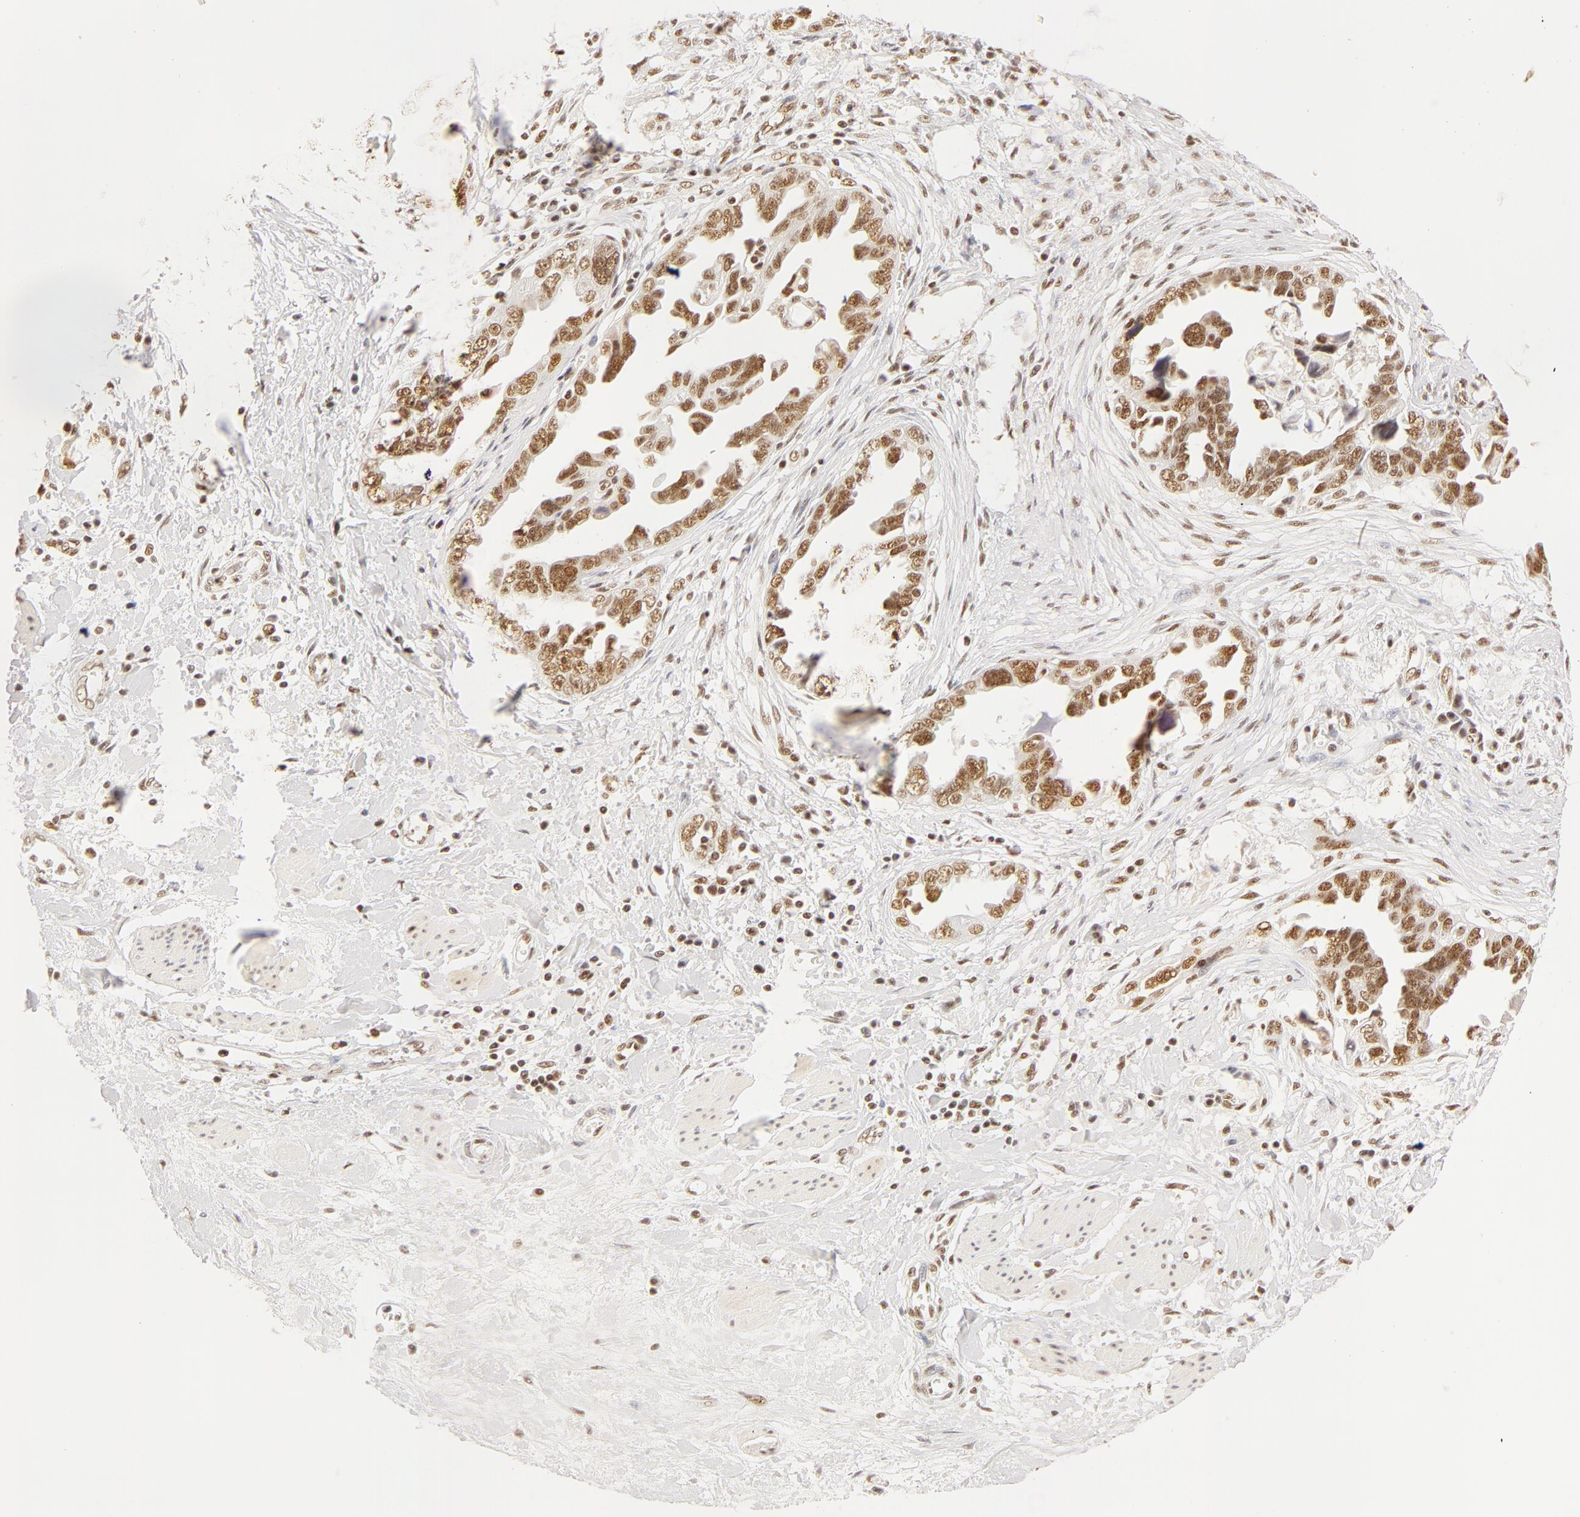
{"staining": {"intensity": "moderate", "quantity": ">75%", "location": "nuclear"}, "tissue": "ovarian cancer", "cell_type": "Tumor cells", "image_type": "cancer", "snomed": [{"axis": "morphology", "description": "Cystadenocarcinoma, serous, NOS"}, {"axis": "topography", "description": "Ovary"}], "caption": "Moderate nuclear staining for a protein is present in approximately >75% of tumor cells of ovarian cancer (serous cystadenocarcinoma) using immunohistochemistry.", "gene": "RBM39", "patient": {"sex": "female", "age": 63}}